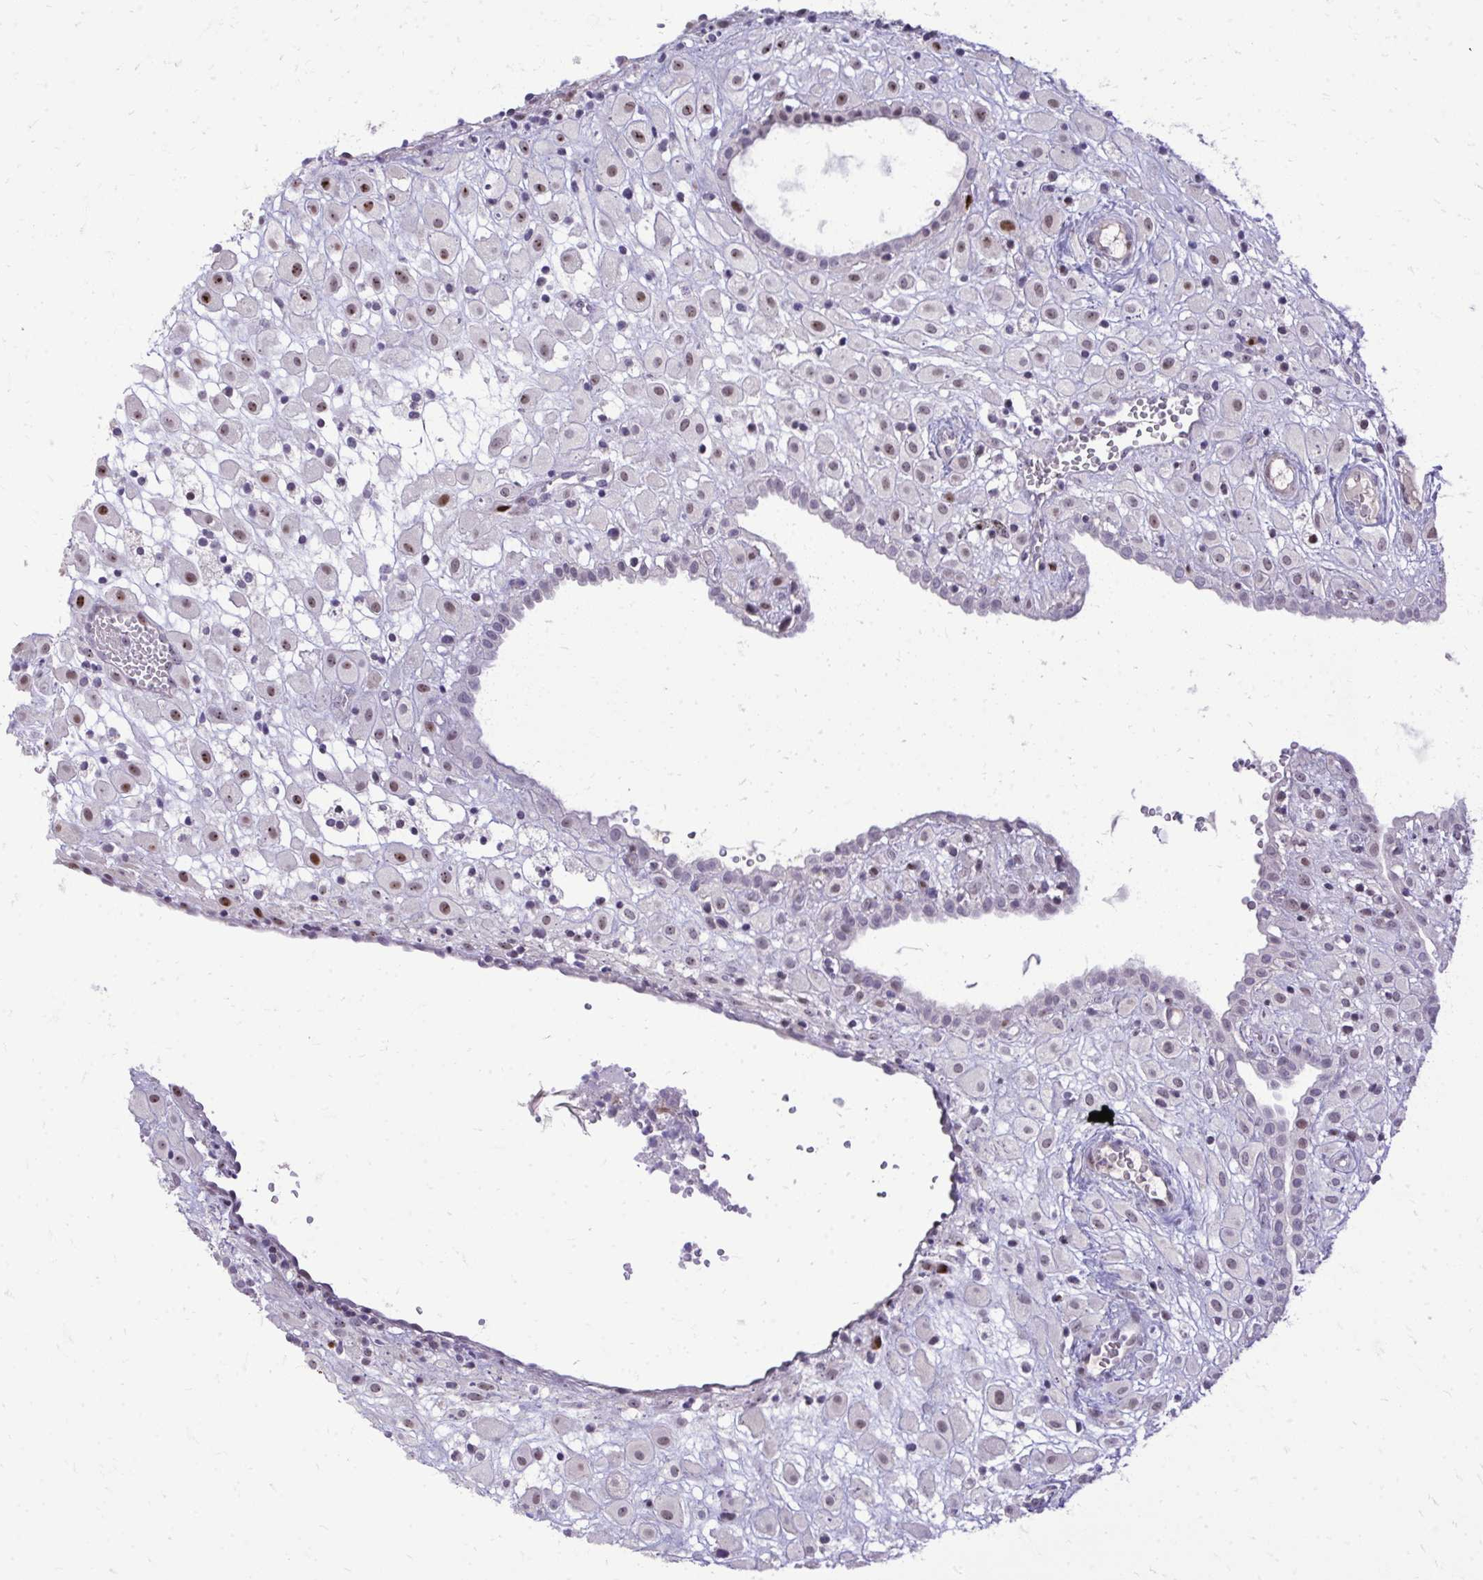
{"staining": {"intensity": "moderate", "quantity": ">75%", "location": "nuclear"}, "tissue": "placenta", "cell_type": "Decidual cells", "image_type": "normal", "snomed": [{"axis": "morphology", "description": "Normal tissue, NOS"}, {"axis": "topography", "description": "Placenta"}], "caption": "The image reveals immunohistochemical staining of unremarkable placenta. There is moderate nuclear expression is present in about >75% of decidual cells. (DAB (3,3'-diaminobenzidine) = brown stain, brightfield microscopy at high magnification).", "gene": "DLX4", "patient": {"sex": "female", "age": 24}}